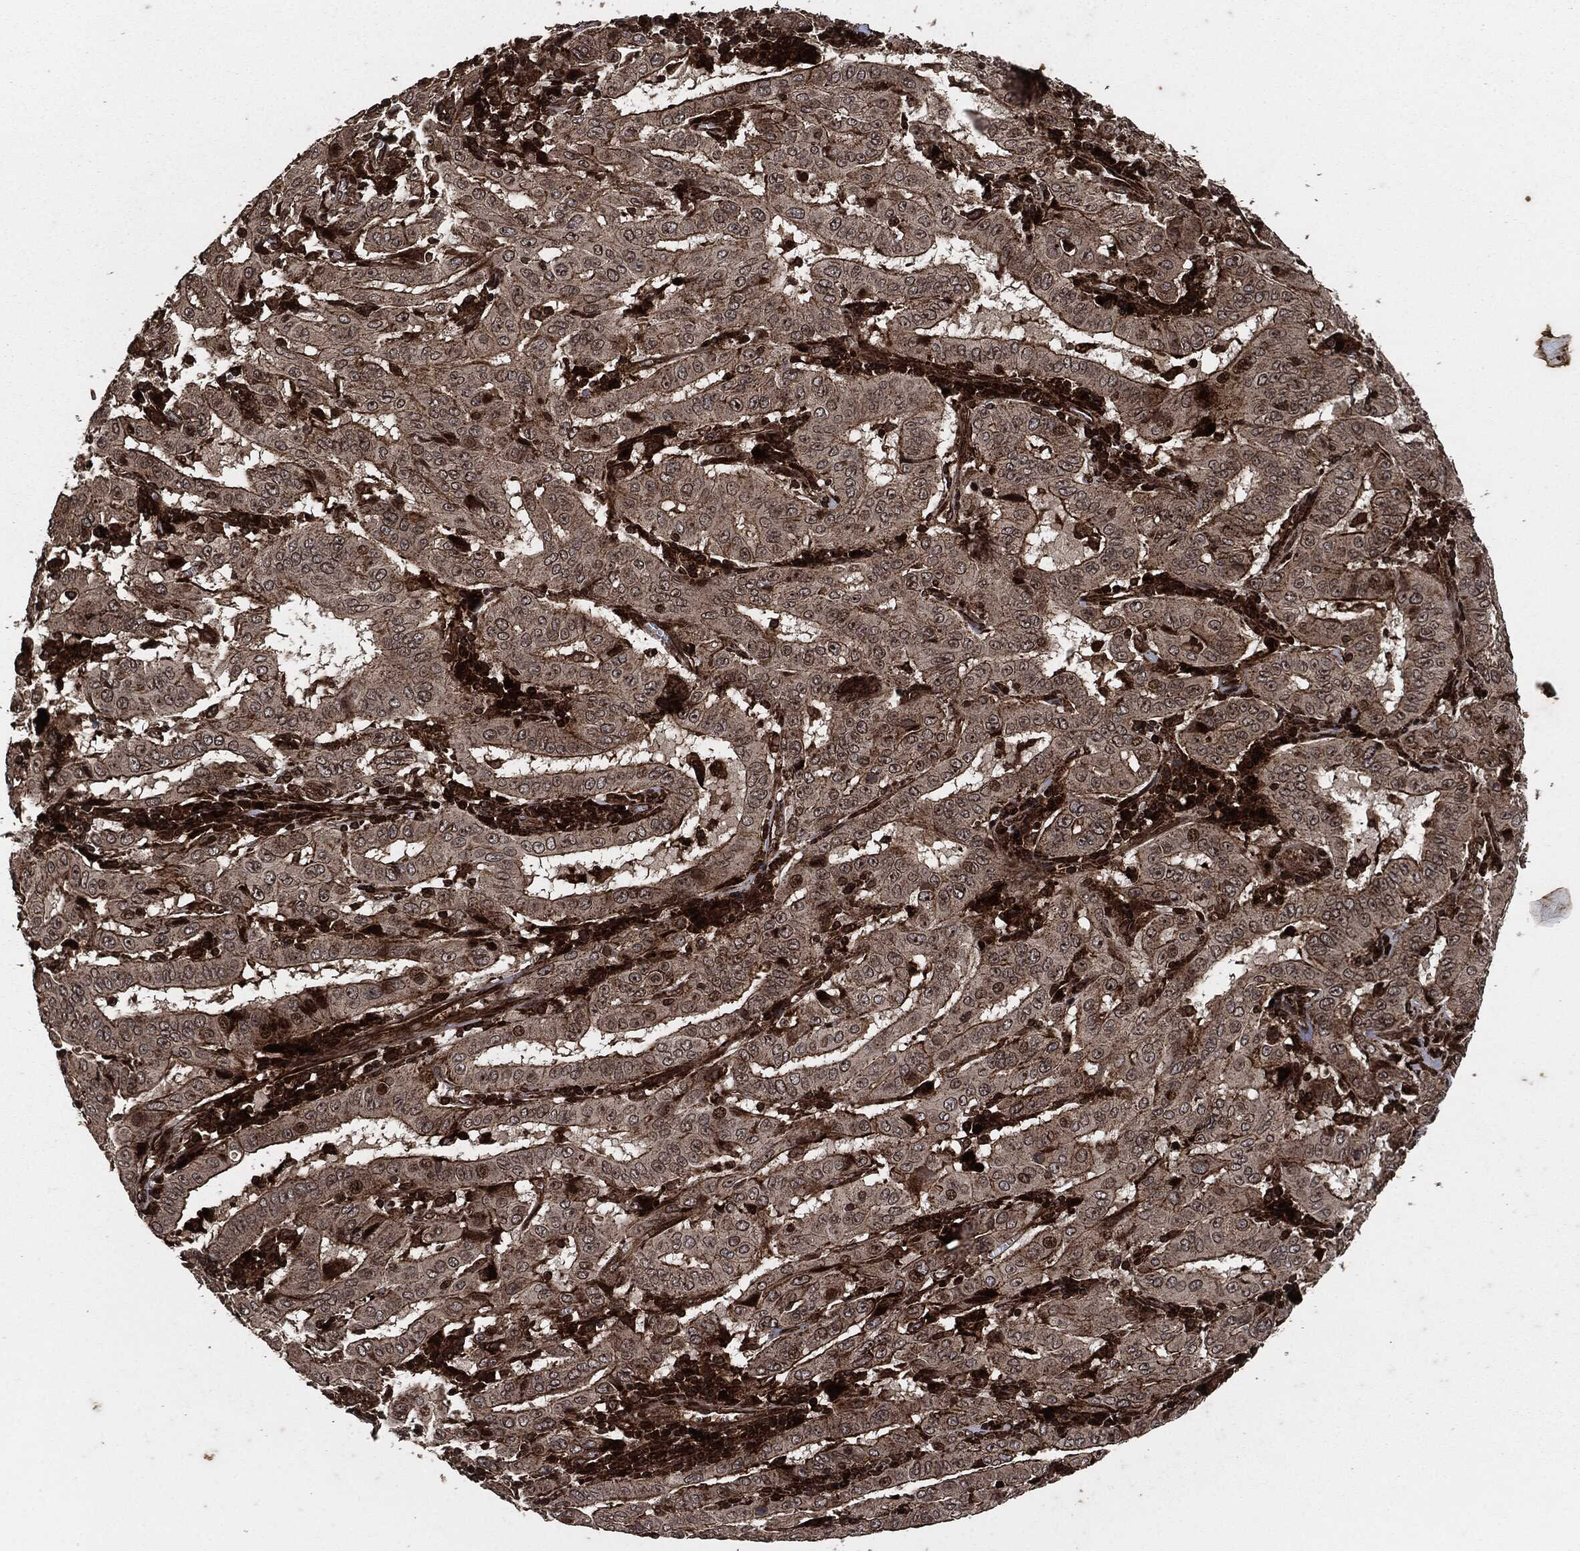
{"staining": {"intensity": "moderate", "quantity": ">75%", "location": "cytoplasmic/membranous"}, "tissue": "pancreatic cancer", "cell_type": "Tumor cells", "image_type": "cancer", "snomed": [{"axis": "morphology", "description": "Adenocarcinoma, NOS"}, {"axis": "topography", "description": "Pancreas"}], "caption": "Tumor cells demonstrate medium levels of moderate cytoplasmic/membranous positivity in about >75% of cells in human adenocarcinoma (pancreatic).", "gene": "IFIT1", "patient": {"sex": "male", "age": 63}}